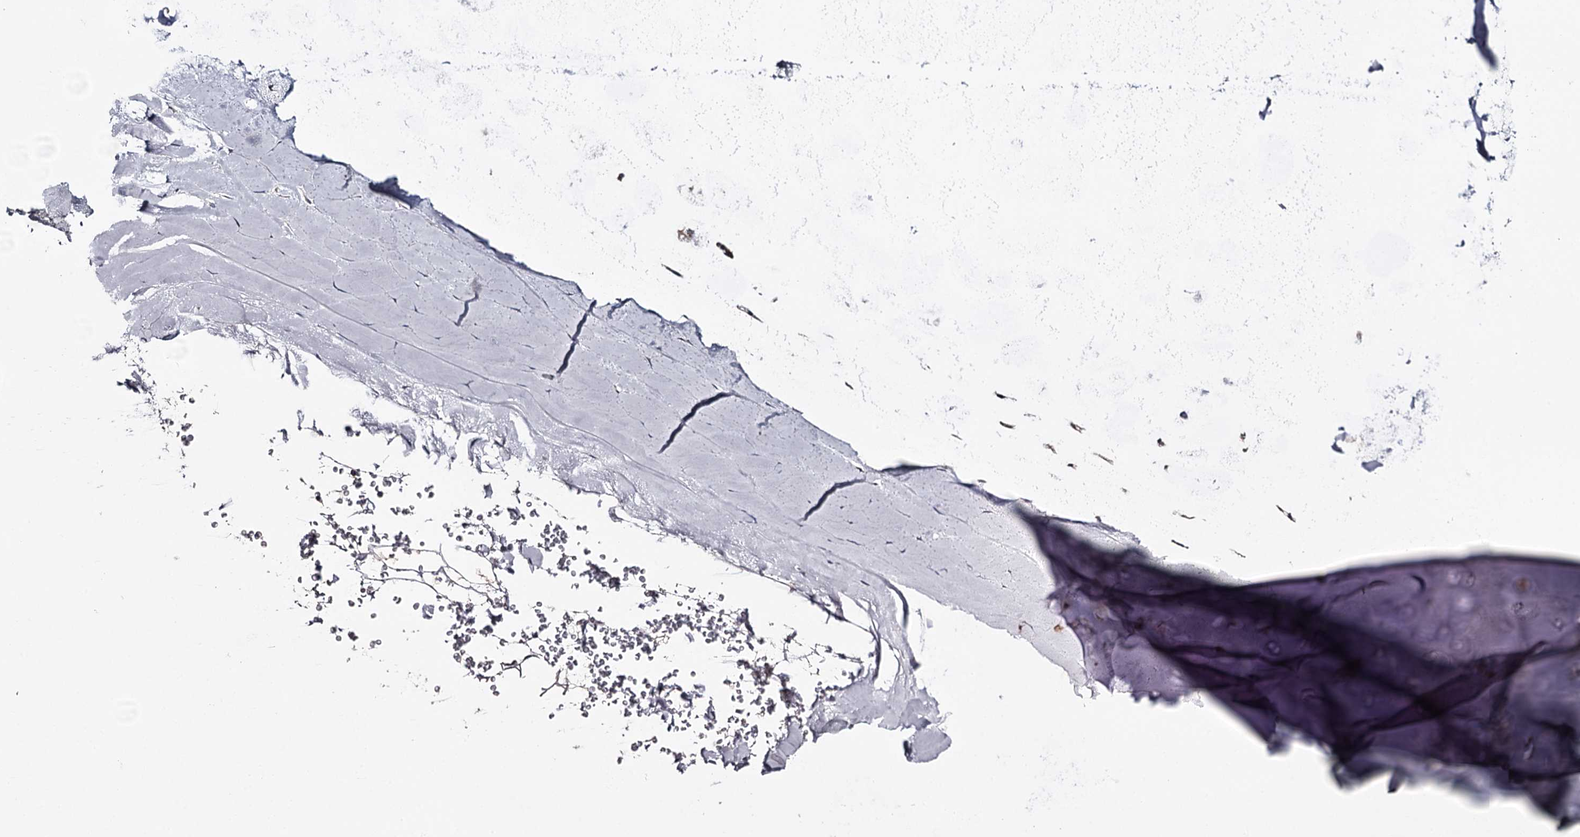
{"staining": {"intensity": "moderate", "quantity": "25%-75%", "location": "cytoplasmic/membranous,nuclear"}, "tissue": "adipose tissue", "cell_type": "Adipocytes", "image_type": "normal", "snomed": [{"axis": "morphology", "description": "Normal tissue, NOS"}, {"axis": "morphology", "description": "Squamous cell carcinoma, NOS"}, {"axis": "topography", "description": "Lymph node"}, {"axis": "topography", "description": "Bronchus"}, {"axis": "topography", "description": "Lung"}], "caption": "About 25%-75% of adipocytes in normal human adipose tissue display moderate cytoplasmic/membranous,nuclear protein expression as visualized by brown immunohistochemical staining.", "gene": "GTSF1", "patient": {"sex": "male", "age": 66}}